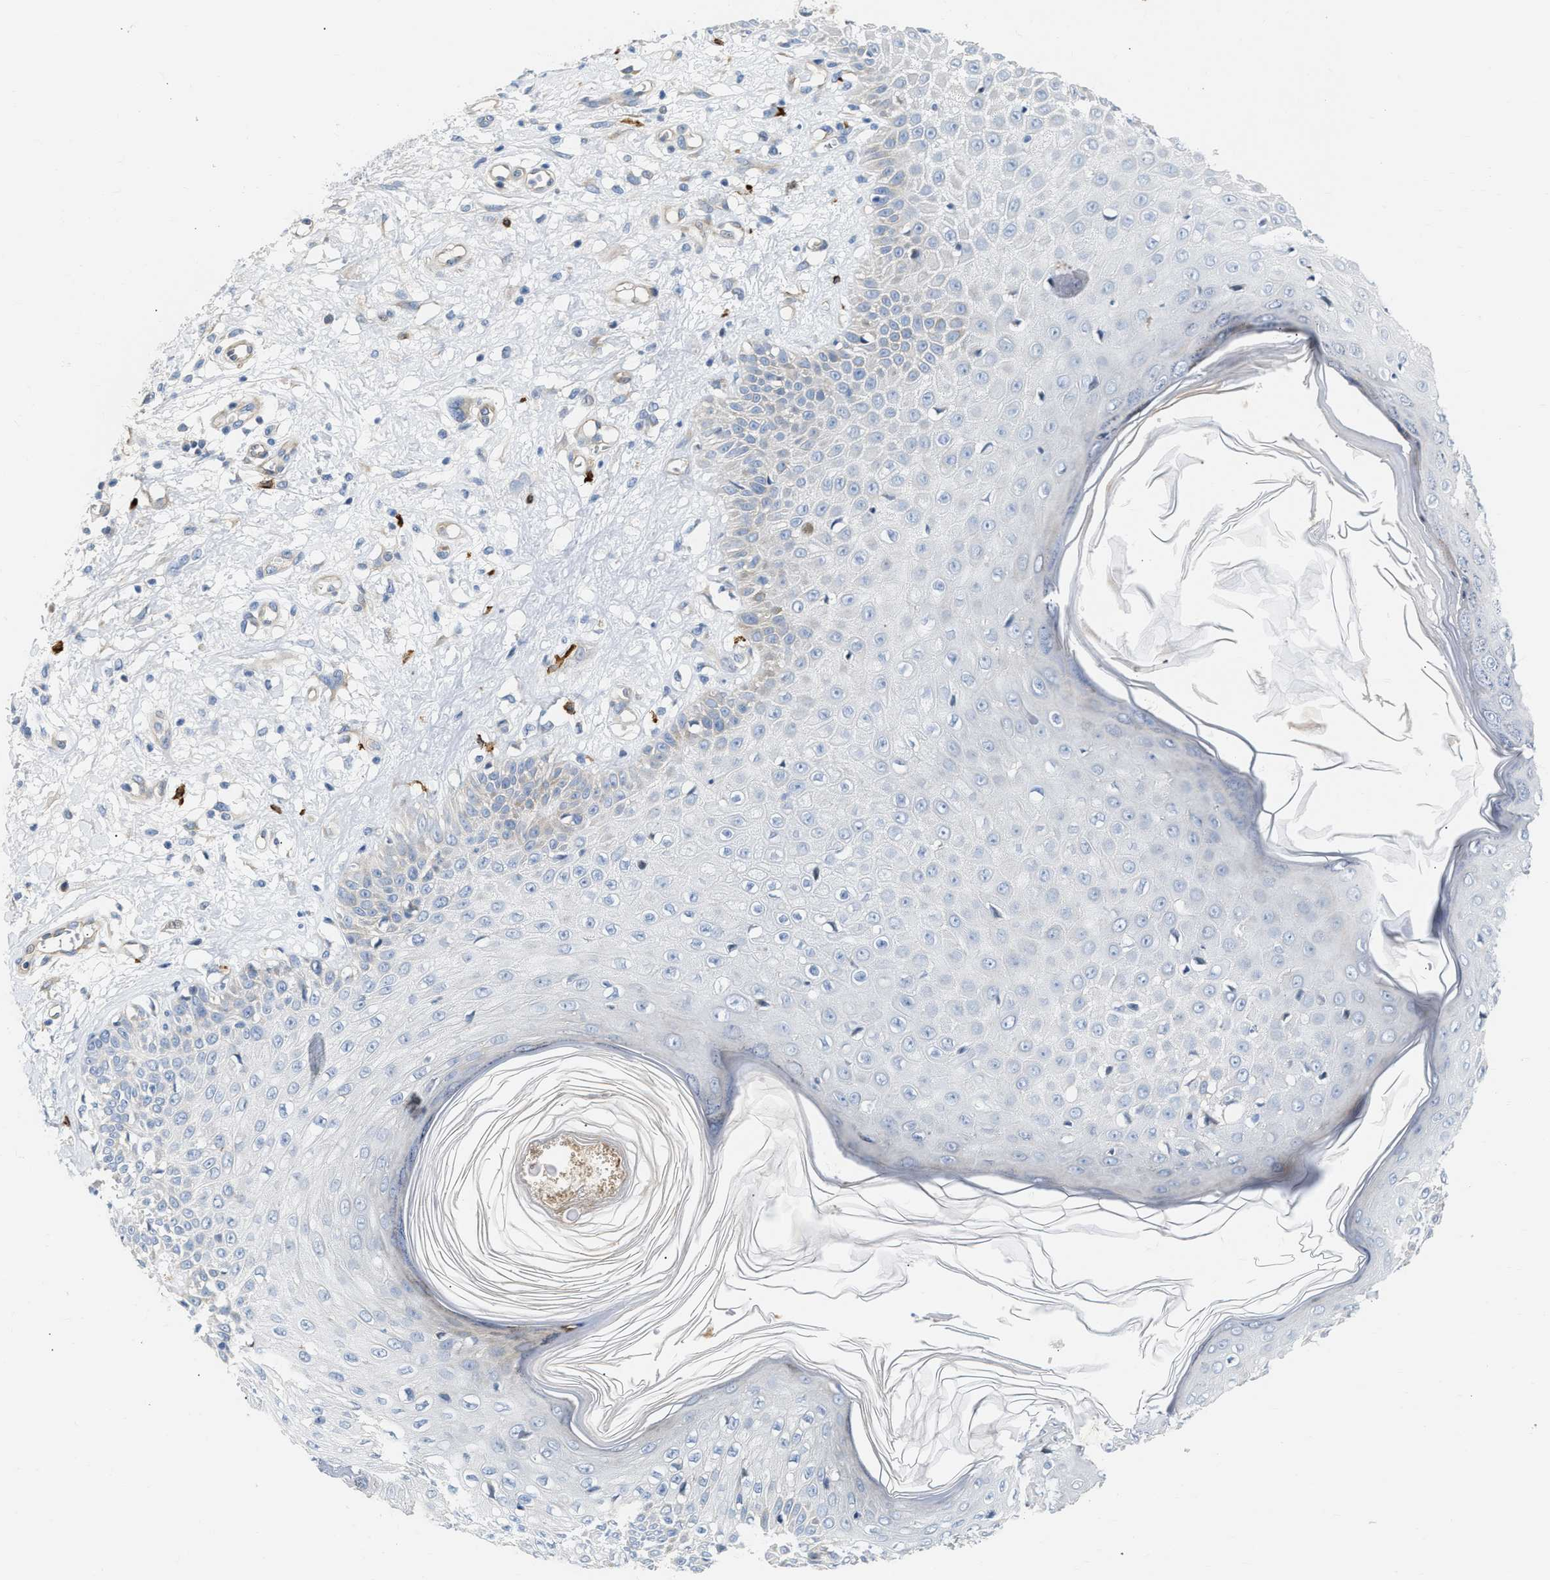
{"staining": {"intensity": "negative", "quantity": "none", "location": "none"}, "tissue": "skin cancer", "cell_type": "Tumor cells", "image_type": "cancer", "snomed": [{"axis": "morphology", "description": "Squamous cell carcinoma, NOS"}, {"axis": "topography", "description": "Skin"}], "caption": "This is a photomicrograph of IHC staining of skin cancer (squamous cell carcinoma), which shows no staining in tumor cells.", "gene": "FHL1", "patient": {"sex": "female", "age": 78}}